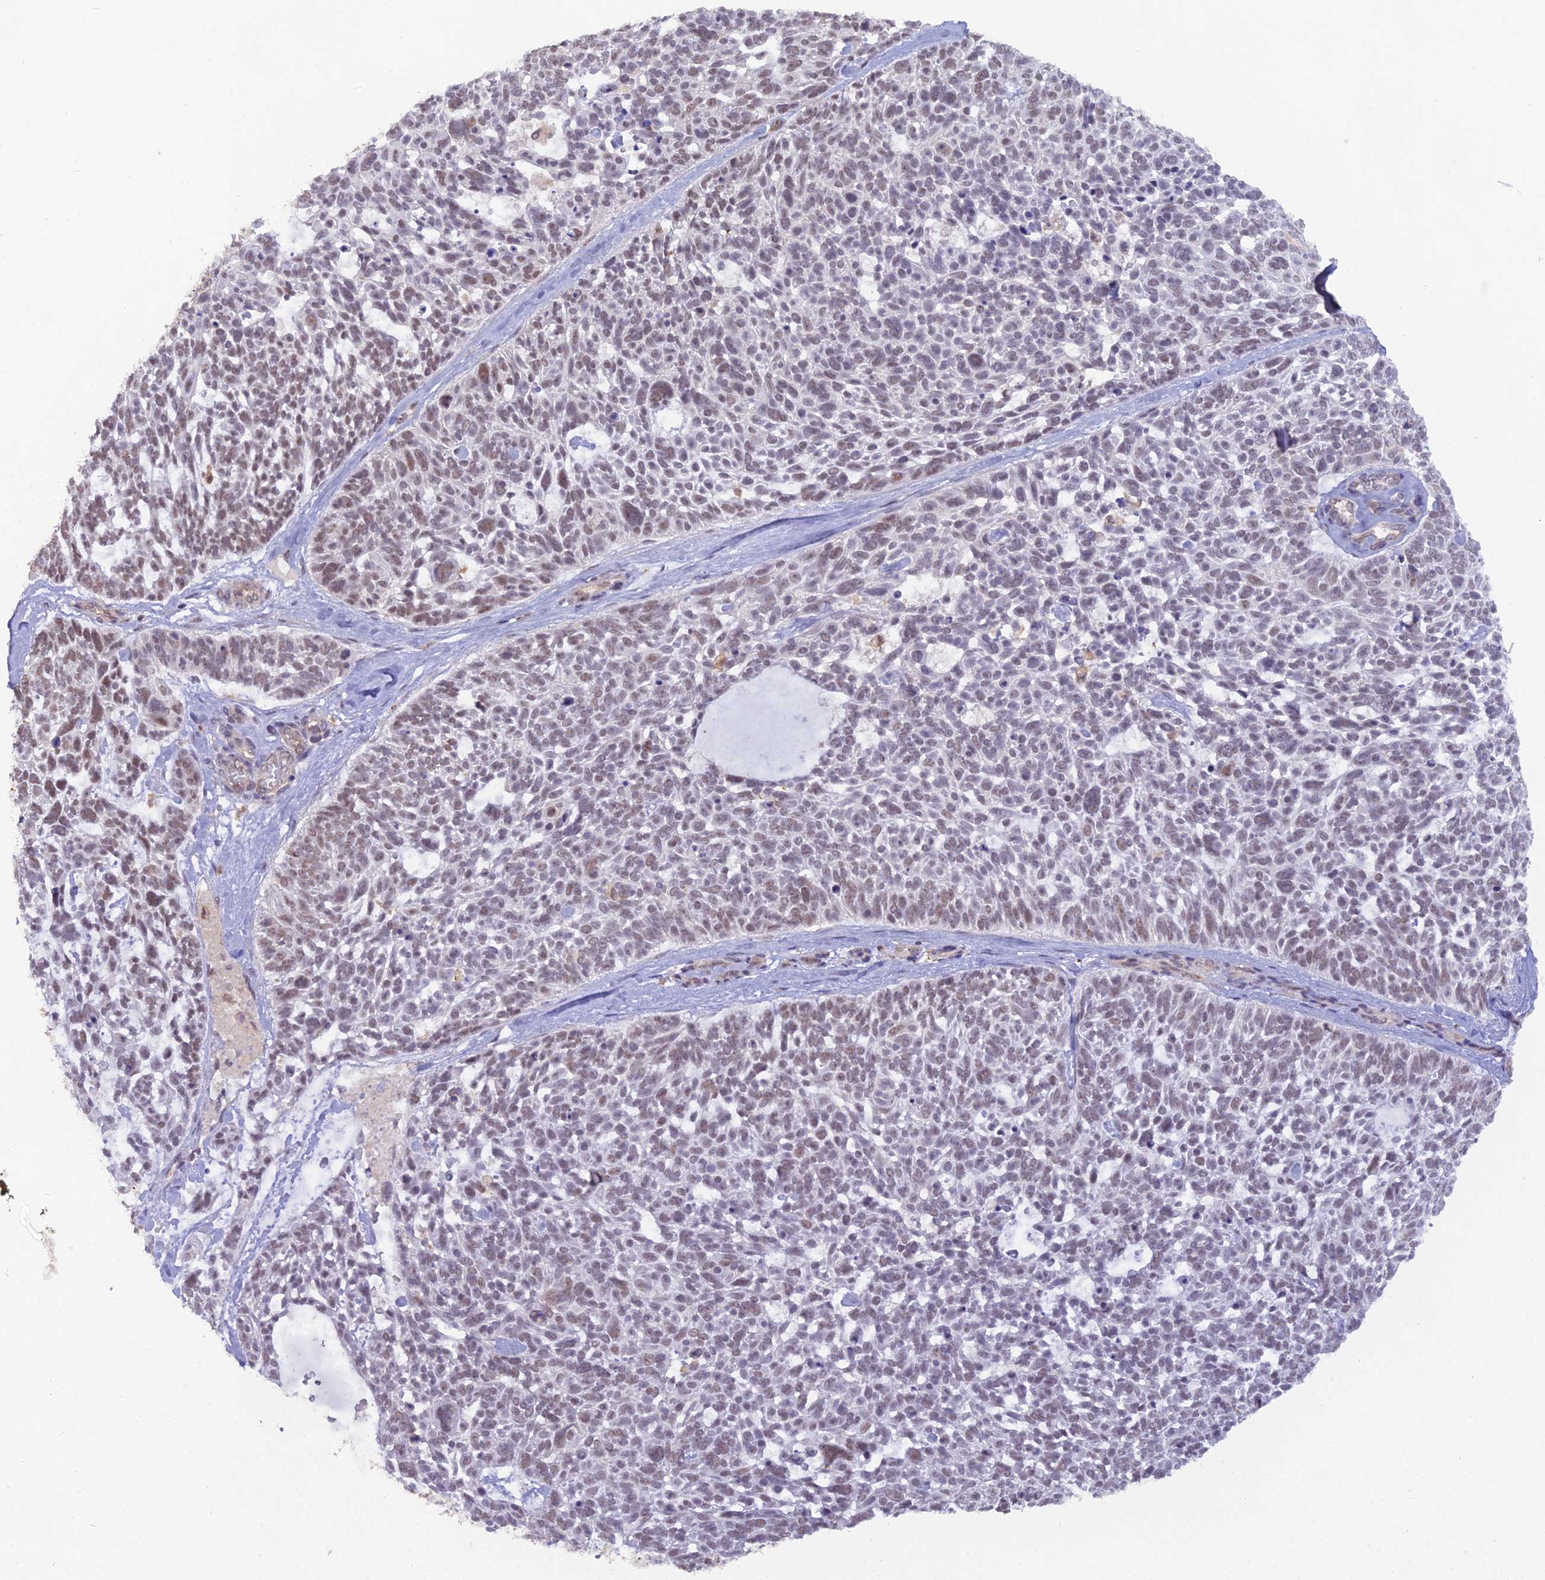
{"staining": {"intensity": "weak", "quantity": "25%-75%", "location": "nuclear"}, "tissue": "skin cancer", "cell_type": "Tumor cells", "image_type": "cancer", "snomed": [{"axis": "morphology", "description": "Basal cell carcinoma"}, {"axis": "topography", "description": "Skin"}], "caption": "Tumor cells exhibit low levels of weak nuclear staining in approximately 25%-75% of cells in basal cell carcinoma (skin).", "gene": "BLNK", "patient": {"sex": "male", "age": 88}}